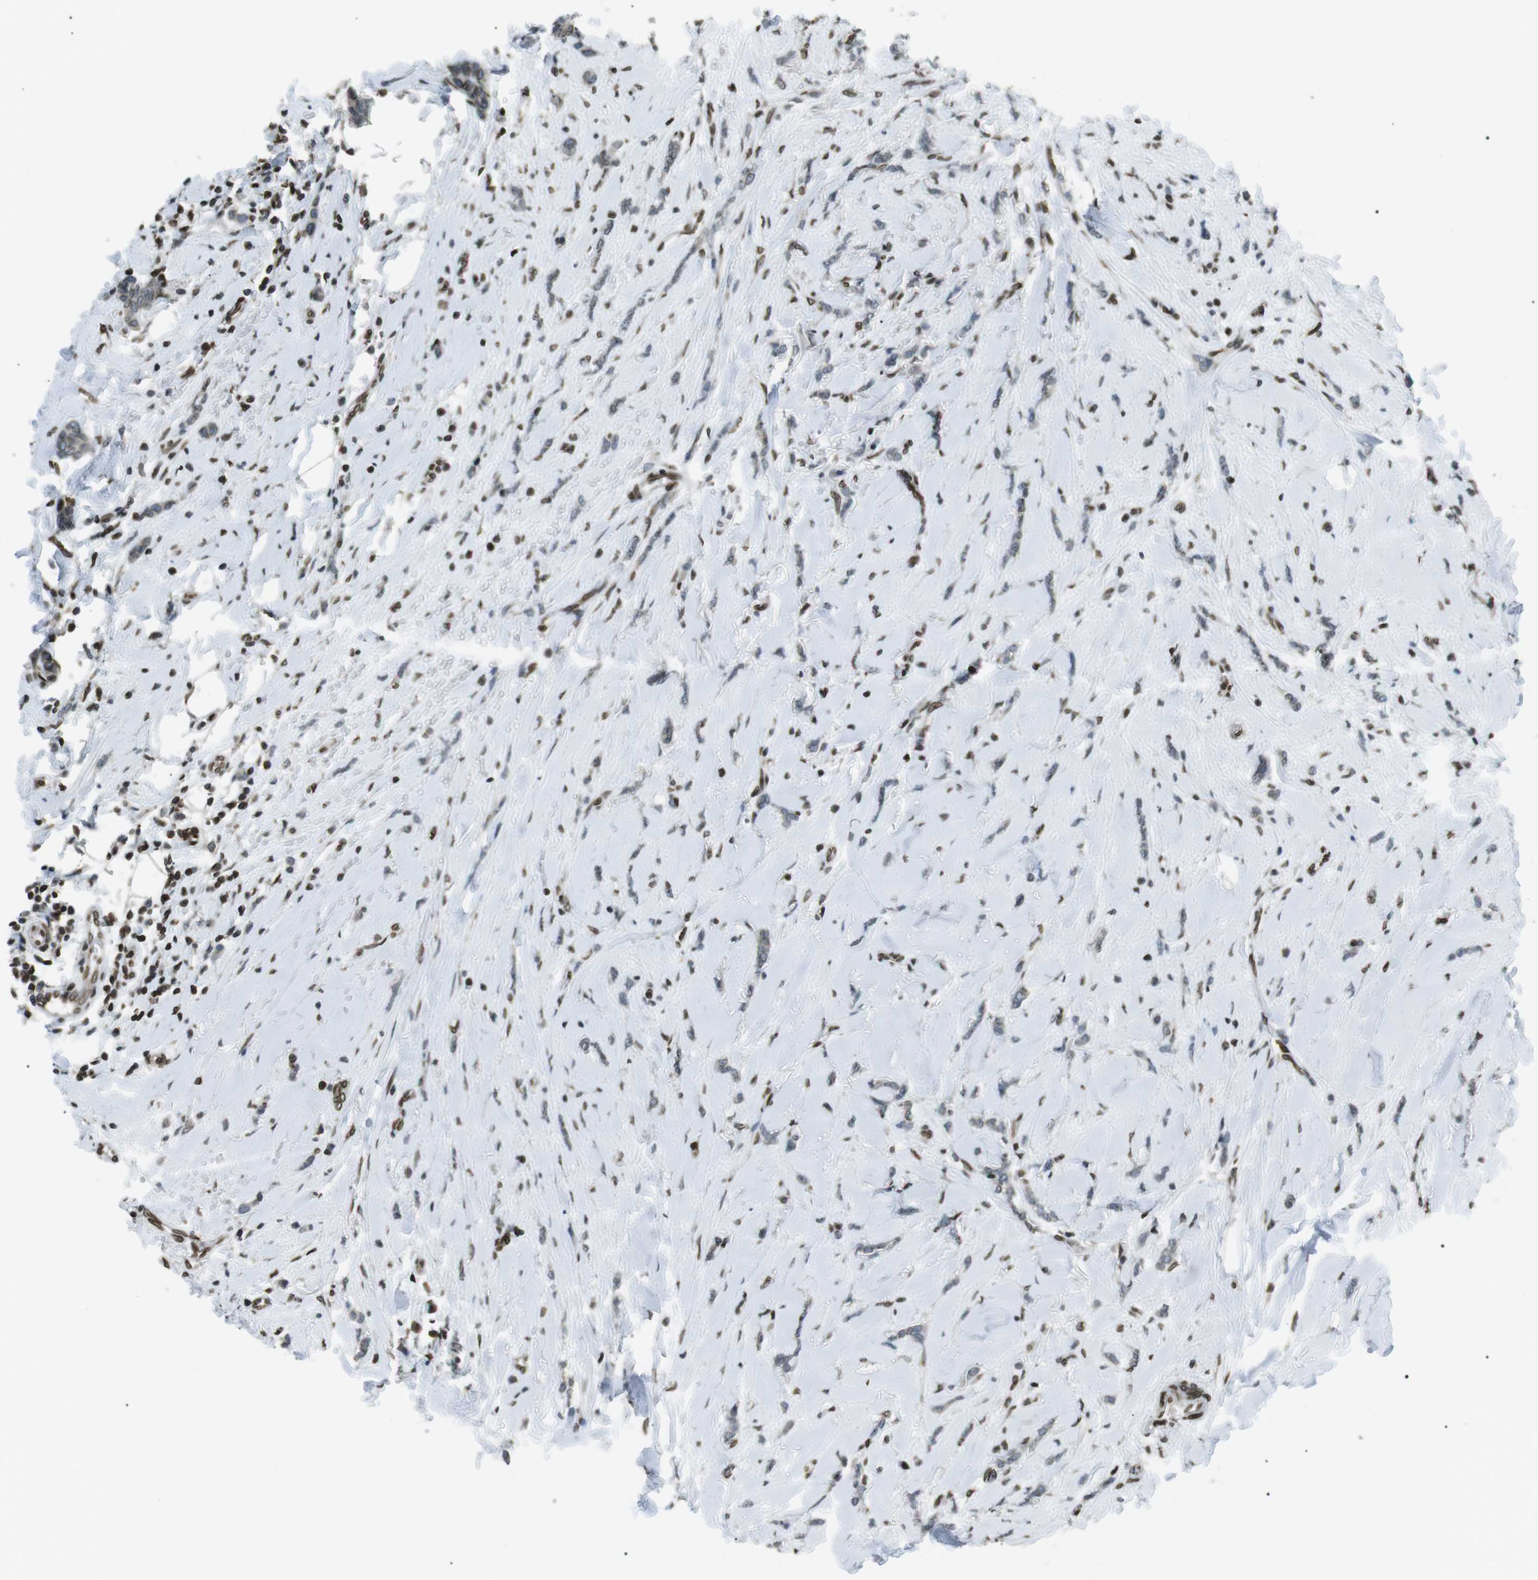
{"staining": {"intensity": "negative", "quantity": "none", "location": "none"}, "tissue": "breast cancer", "cell_type": "Tumor cells", "image_type": "cancer", "snomed": [{"axis": "morphology", "description": "Lobular carcinoma"}, {"axis": "topography", "description": "Skin"}, {"axis": "topography", "description": "Breast"}], "caption": "The photomicrograph displays no significant staining in tumor cells of breast cancer (lobular carcinoma).", "gene": "TMX4", "patient": {"sex": "female", "age": 46}}